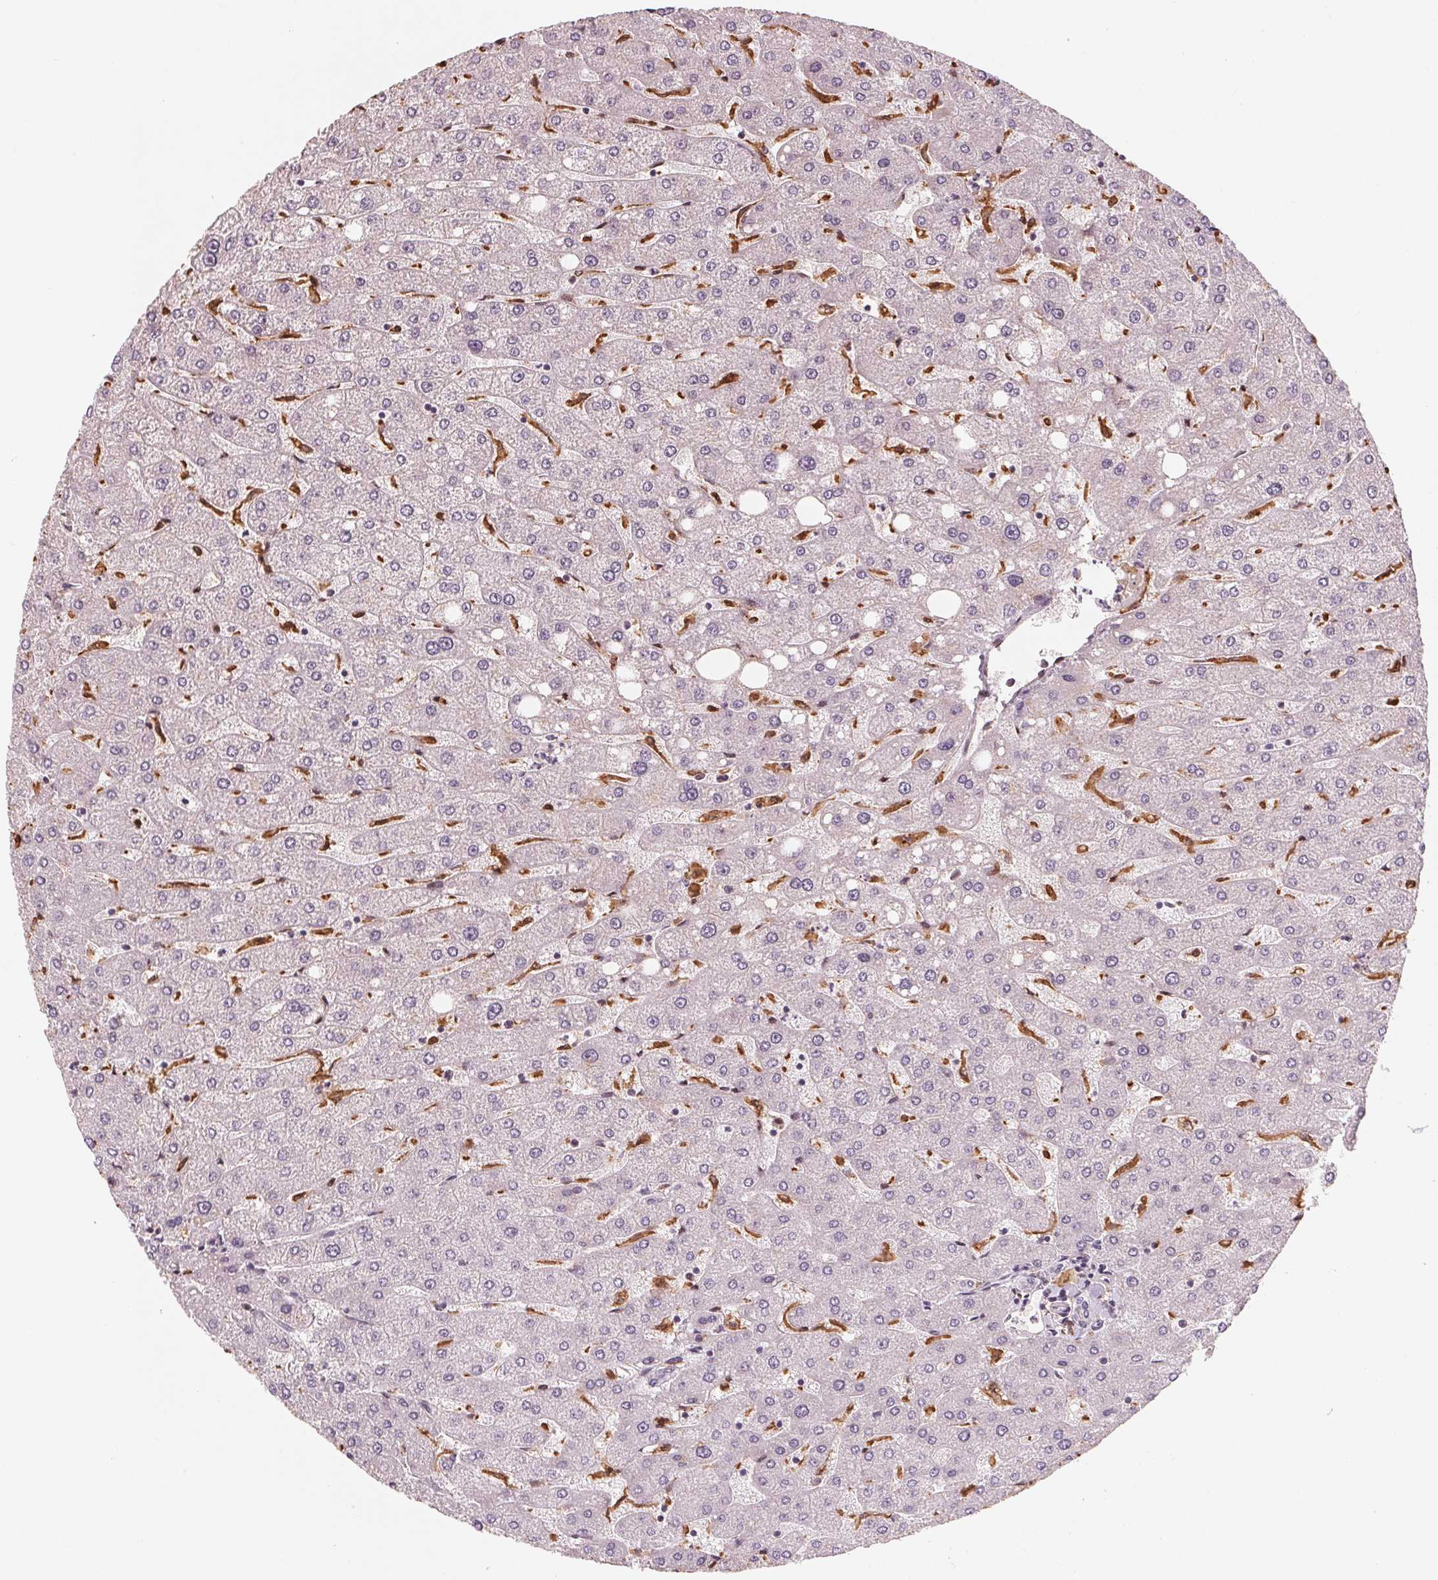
{"staining": {"intensity": "negative", "quantity": "none", "location": "none"}, "tissue": "liver", "cell_type": "Cholangiocytes", "image_type": "normal", "snomed": [{"axis": "morphology", "description": "Normal tissue, NOS"}, {"axis": "topography", "description": "Liver"}], "caption": "DAB immunohistochemical staining of unremarkable liver demonstrates no significant positivity in cholangiocytes.", "gene": "IL9R", "patient": {"sex": "male", "age": 67}}